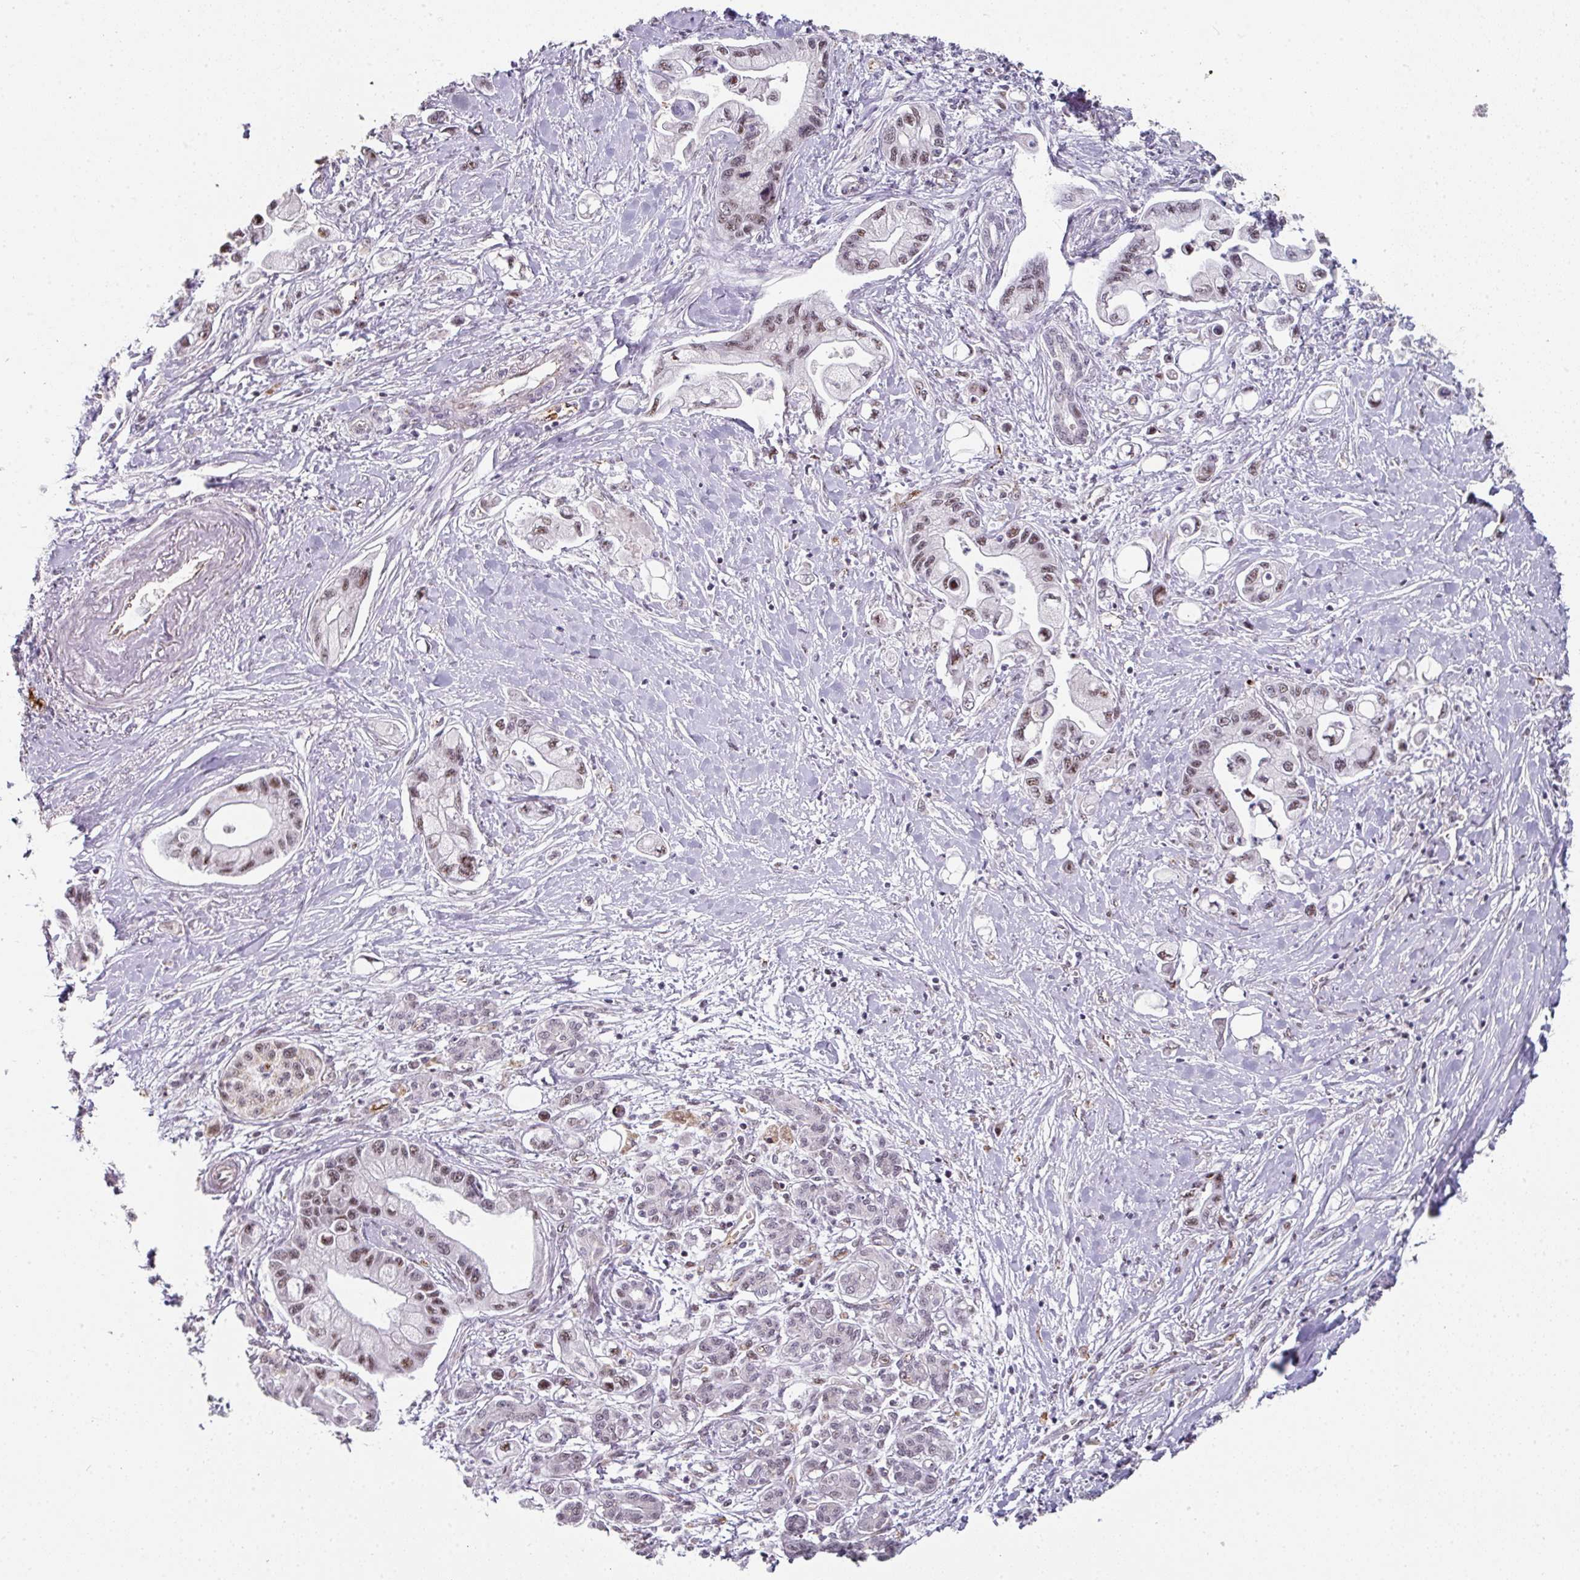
{"staining": {"intensity": "moderate", "quantity": "25%-75%", "location": "nuclear"}, "tissue": "pancreatic cancer", "cell_type": "Tumor cells", "image_type": "cancer", "snomed": [{"axis": "morphology", "description": "Adenocarcinoma, NOS"}, {"axis": "topography", "description": "Pancreas"}], "caption": "This is an image of immunohistochemistry (IHC) staining of pancreatic cancer, which shows moderate expression in the nuclear of tumor cells.", "gene": "SIDT2", "patient": {"sex": "male", "age": 61}}